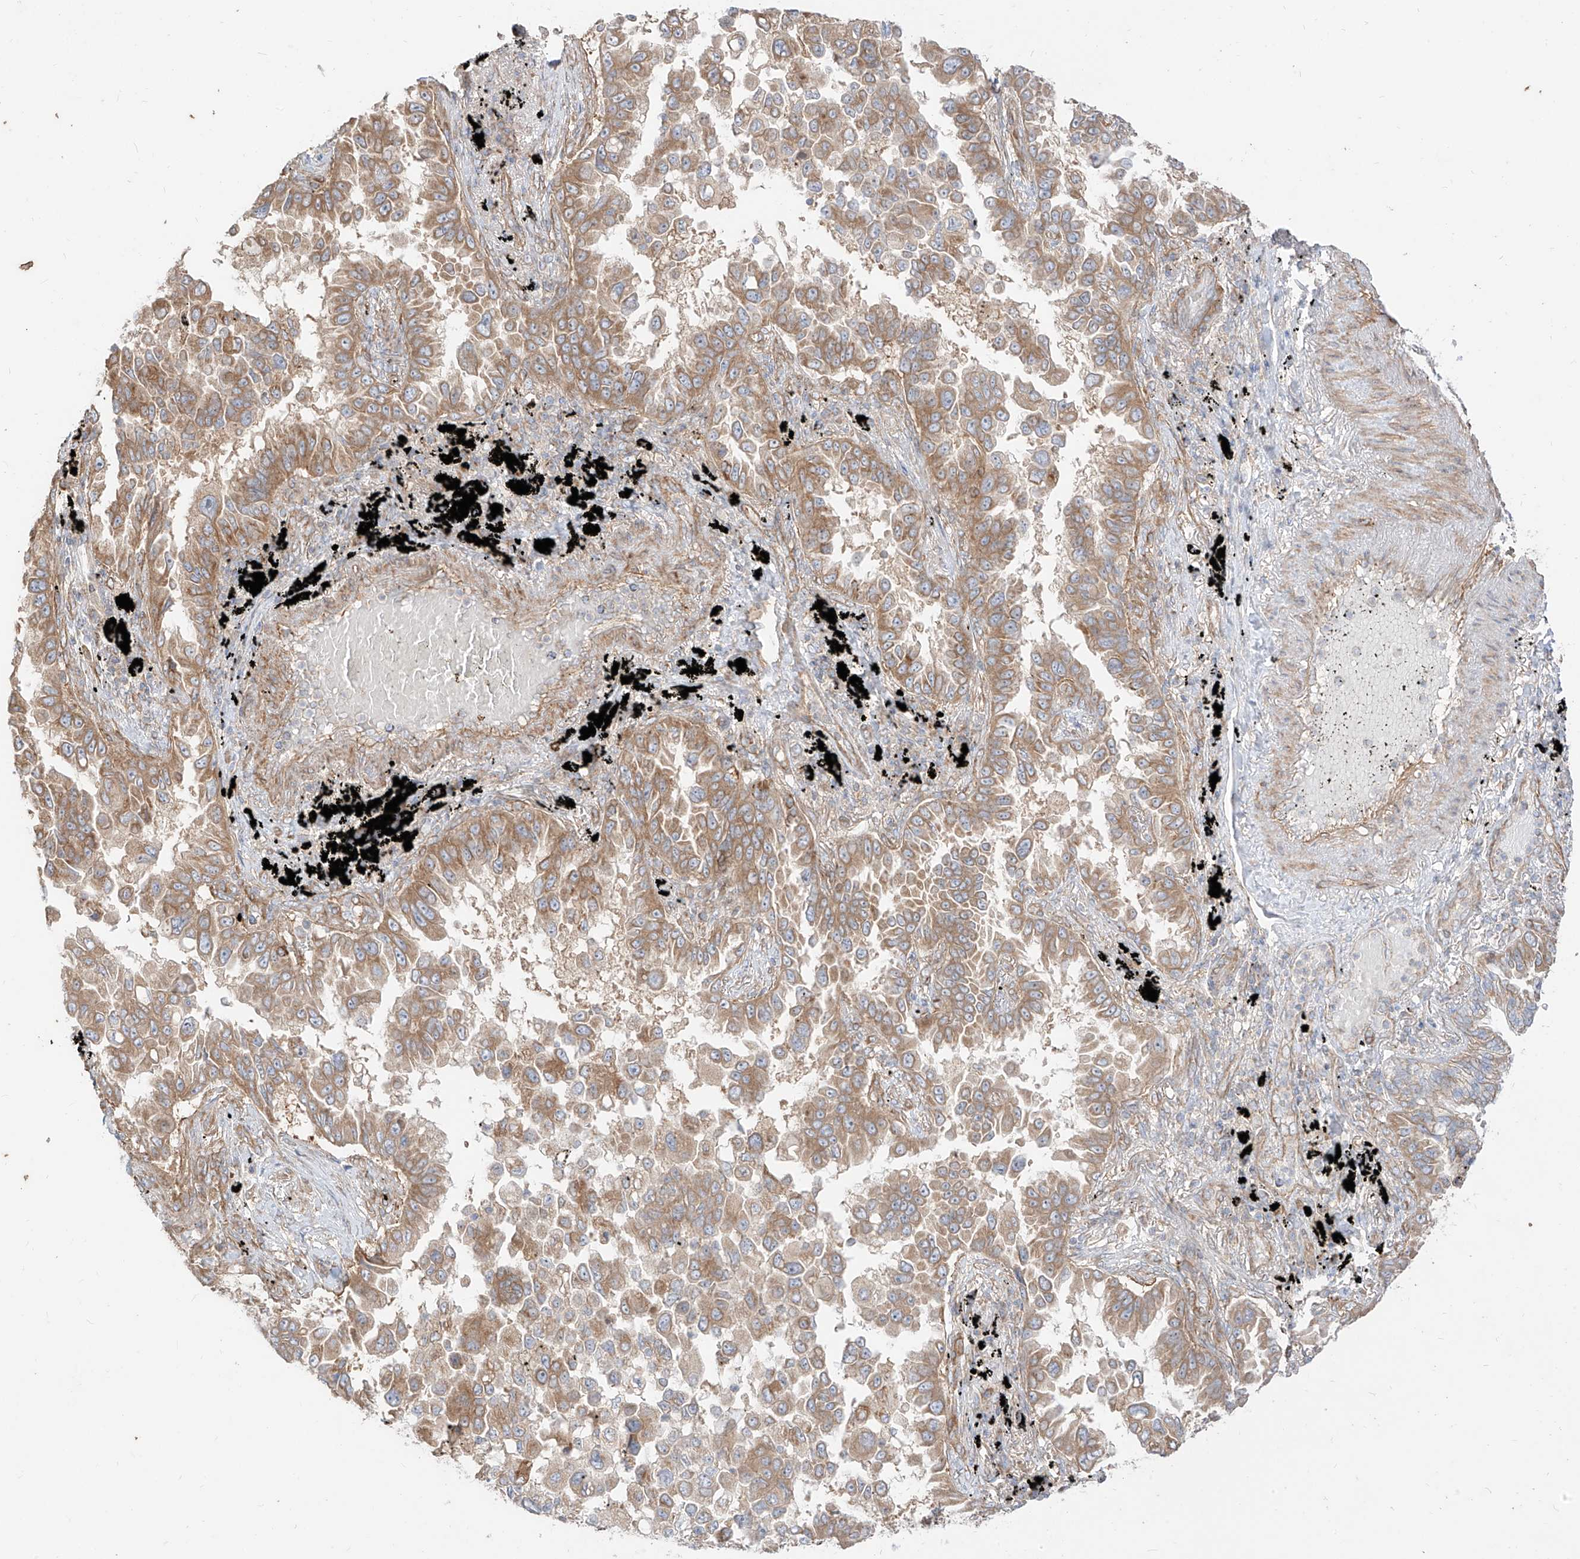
{"staining": {"intensity": "moderate", "quantity": ">75%", "location": "cytoplasmic/membranous"}, "tissue": "lung cancer", "cell_type": "Tumor cells", "image_type": "cancer", "snomed": [{"axis": "morphology", "description": "Adenocarcinoma, NOS"}, {"axis": "topography", "description": "Lung"}], "caption": "Human lung cancer stained with a protein marker reveals moderate staining in tumor cells.", "gene": "PLCL1", "patient": {"sex": "female", "age": 67}}